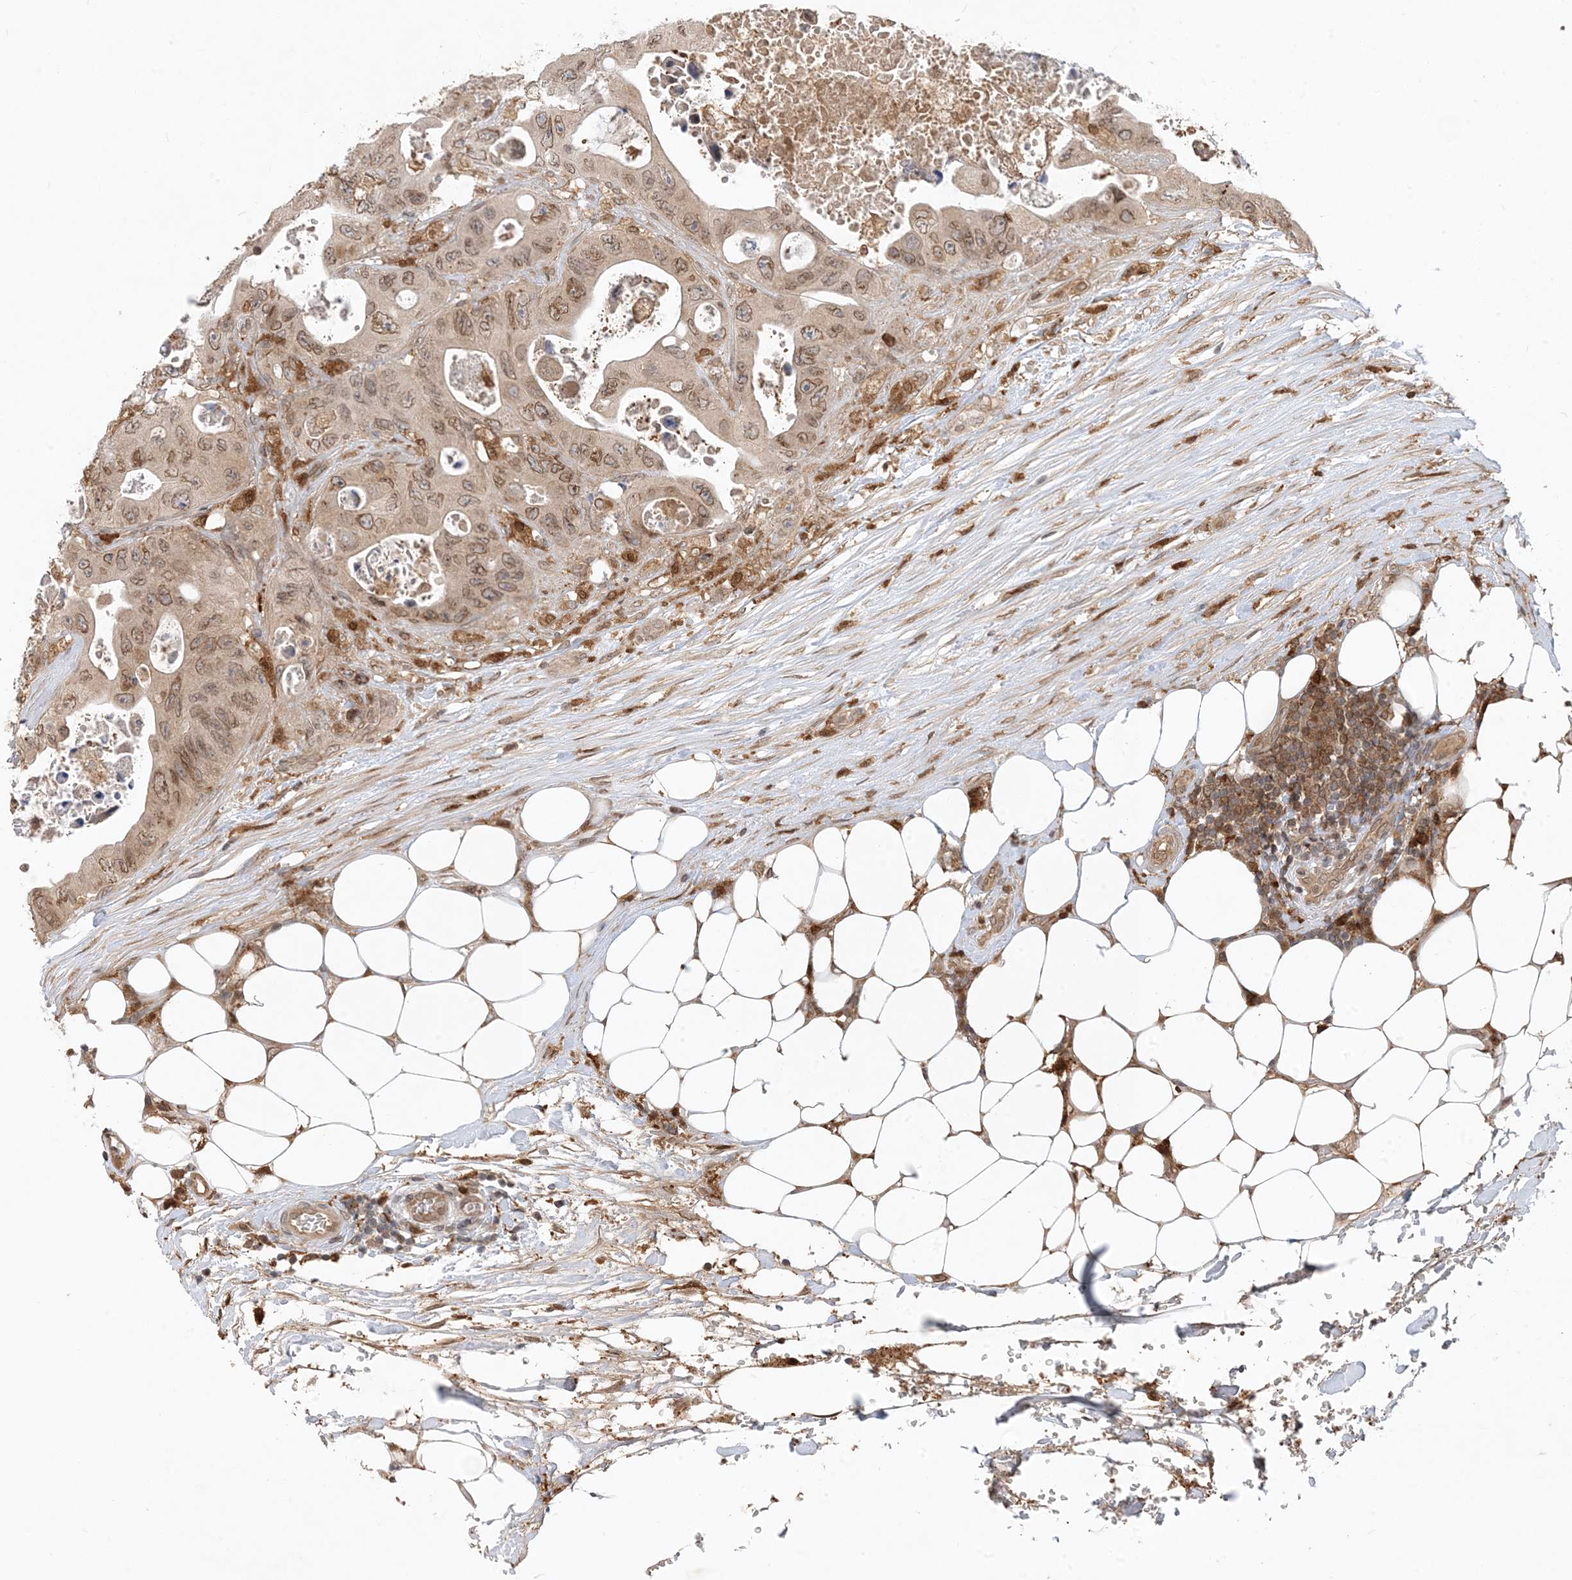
{"staining": {"intensity": "moderate", "quantity": ">75%", "location": "cytoplasmic/membranous,nuclear"}, "tissue": "colorectal cancer", "cell_type": "Tumor cells", "image_type": "cancer", "snomed": [{"axis": "morphology", "description": "Adenocarcinoma, NOS"}, {"axis": "topography", "description": "Colon"}], "caption": "The histopathology image exhibits a brown stain indicating the presence of a protein in the cytoplasmic/membranous and nuclear of tumor cells in colorectal adenocarcinoma.", "gene": "NAGK", "patient": {"sex": "female", "age": 46}}